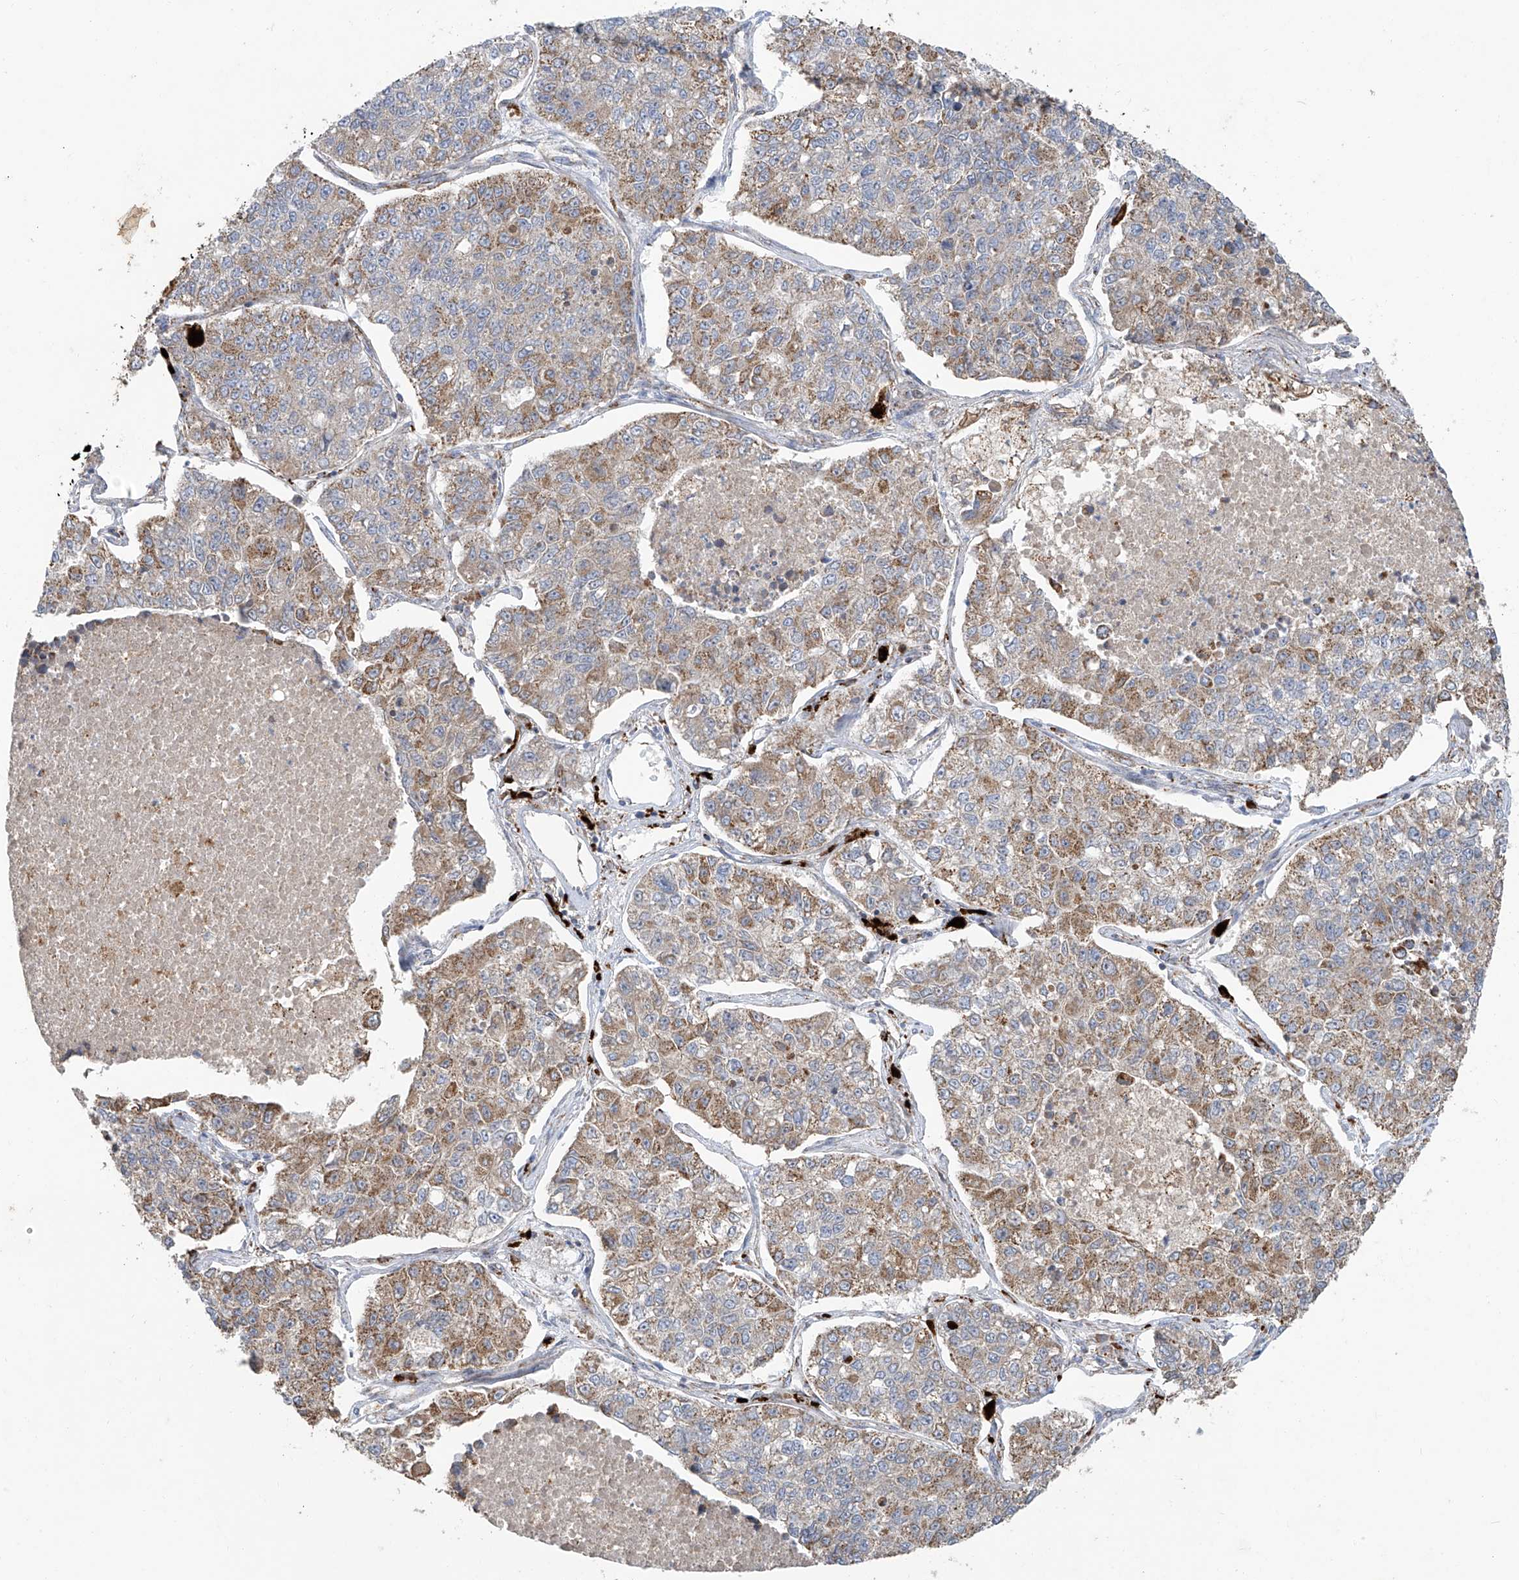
{"staining": {"intensity": "moderate", "quantity": "<25%", "location": "cytoplasmic/membranous"}, "tissue": "lung cancer", "cell_type": "Tumor cells", "image_type": "cancer", "snomed": [{"axis": "morphology", "description": "Adenocarcinoma, NOS"}, {"axis": "topography", "description": "Lung"}], "caption": "Lung cancer (adenocarcinoma) was stained to show a protein in brown. There is low levels of moderate cytoplasmic/membranous staining in approximately <25% of tumor cells. The protein of interest is shown in brown color, while the nuclei are stained blue.", "gene": "C2orf74", "patient": {"sex": "male", "age": 49}}